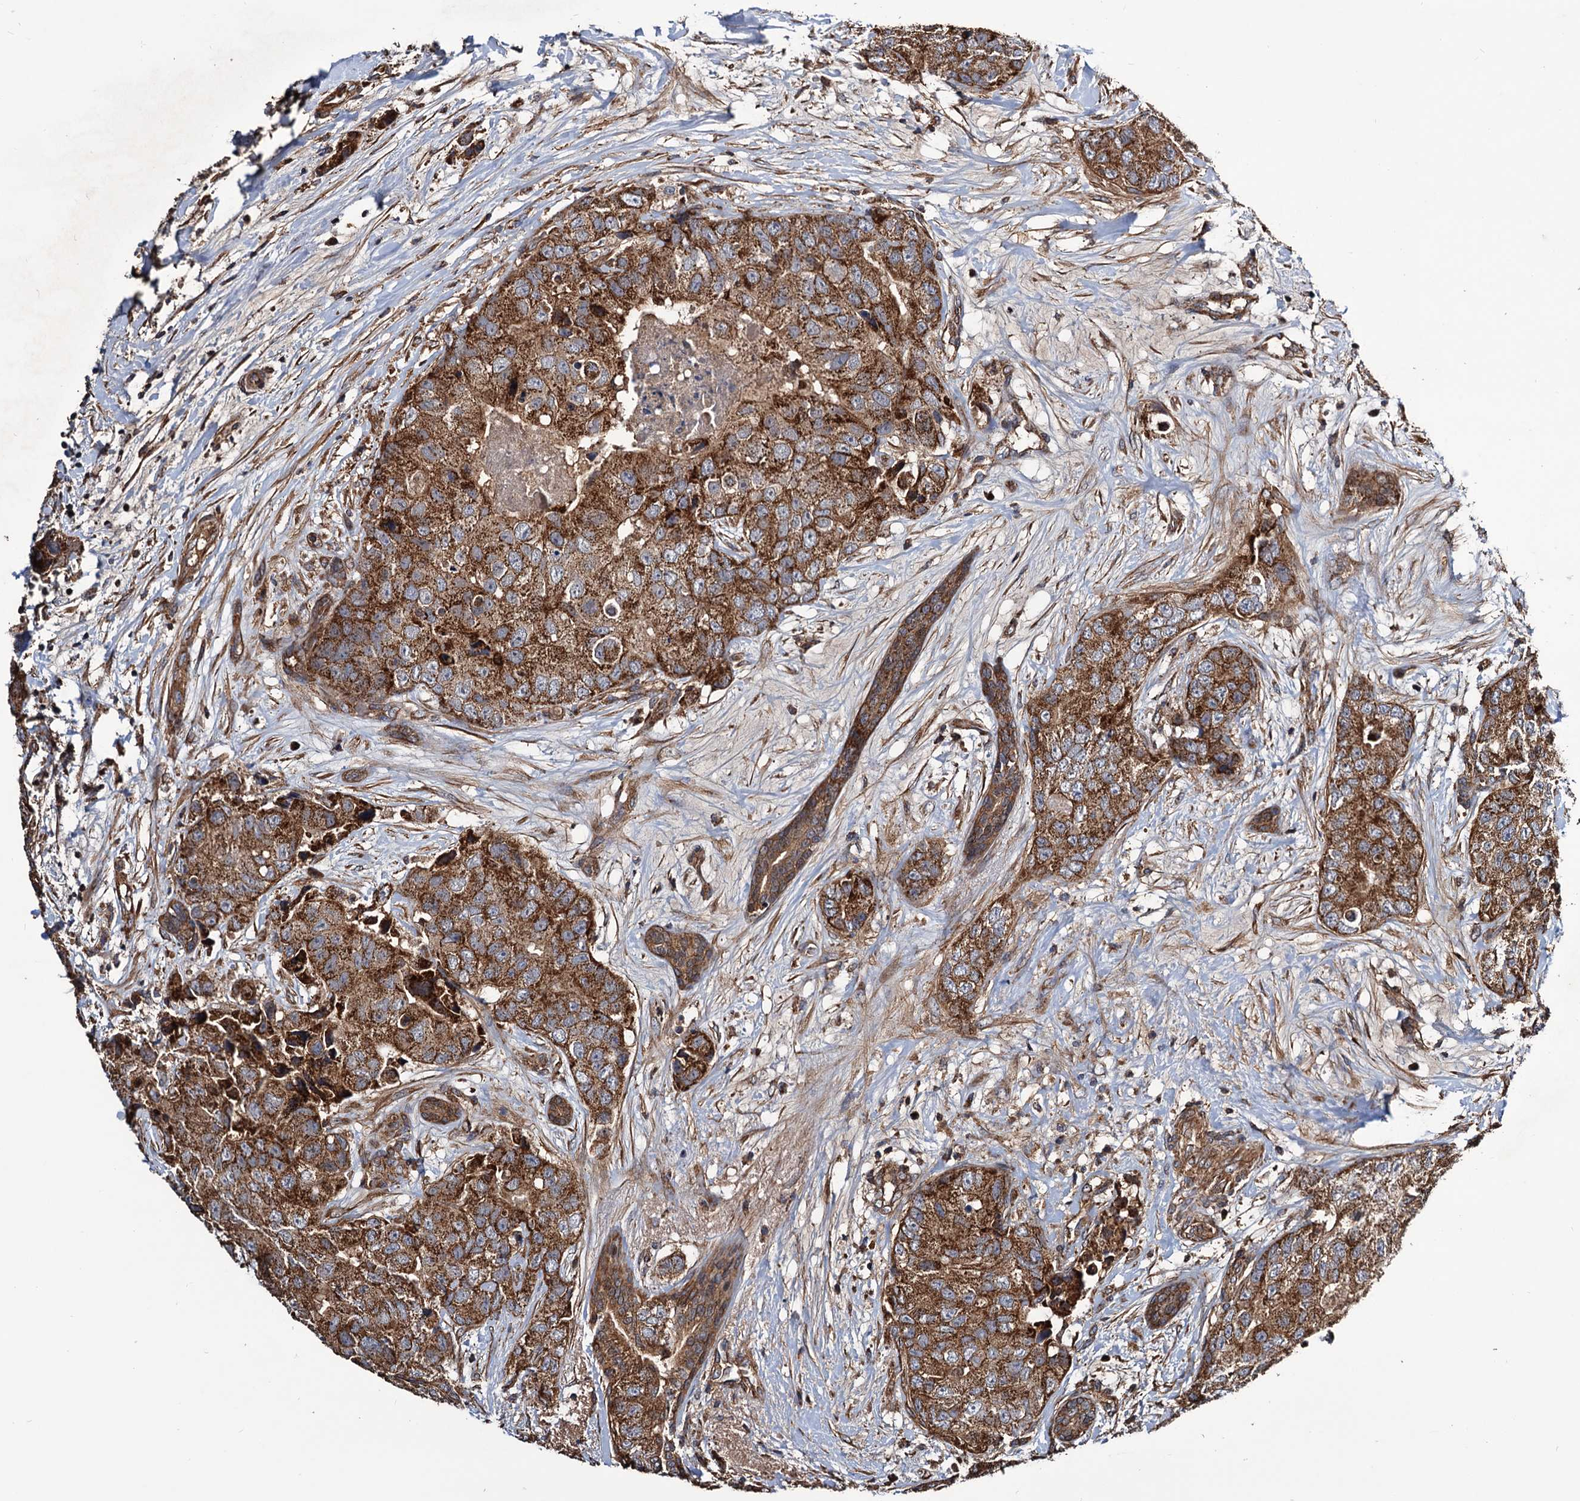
{"staining": {"intensity": "strong", "quantity": ">75%", "location": "cytoplasmic/membranous"}, "tissue": "breast cancer", "cell_type": "Tumor cells", "image_type": "cancer", "snomed": [{"axis": "morphology", "description": "Duct carcinoma"}, {"axis": "topography", "description": "Breast"}], "caption": "A micrograph of breast cancer stained for a protein reveals strong cytoplasmic/membranous brown staining in tumor cells. (DAB IHC with brightfield microscopy, high magnification).", "gene": "MRPL42", "patient": {"sex": "female", "age": 62}}